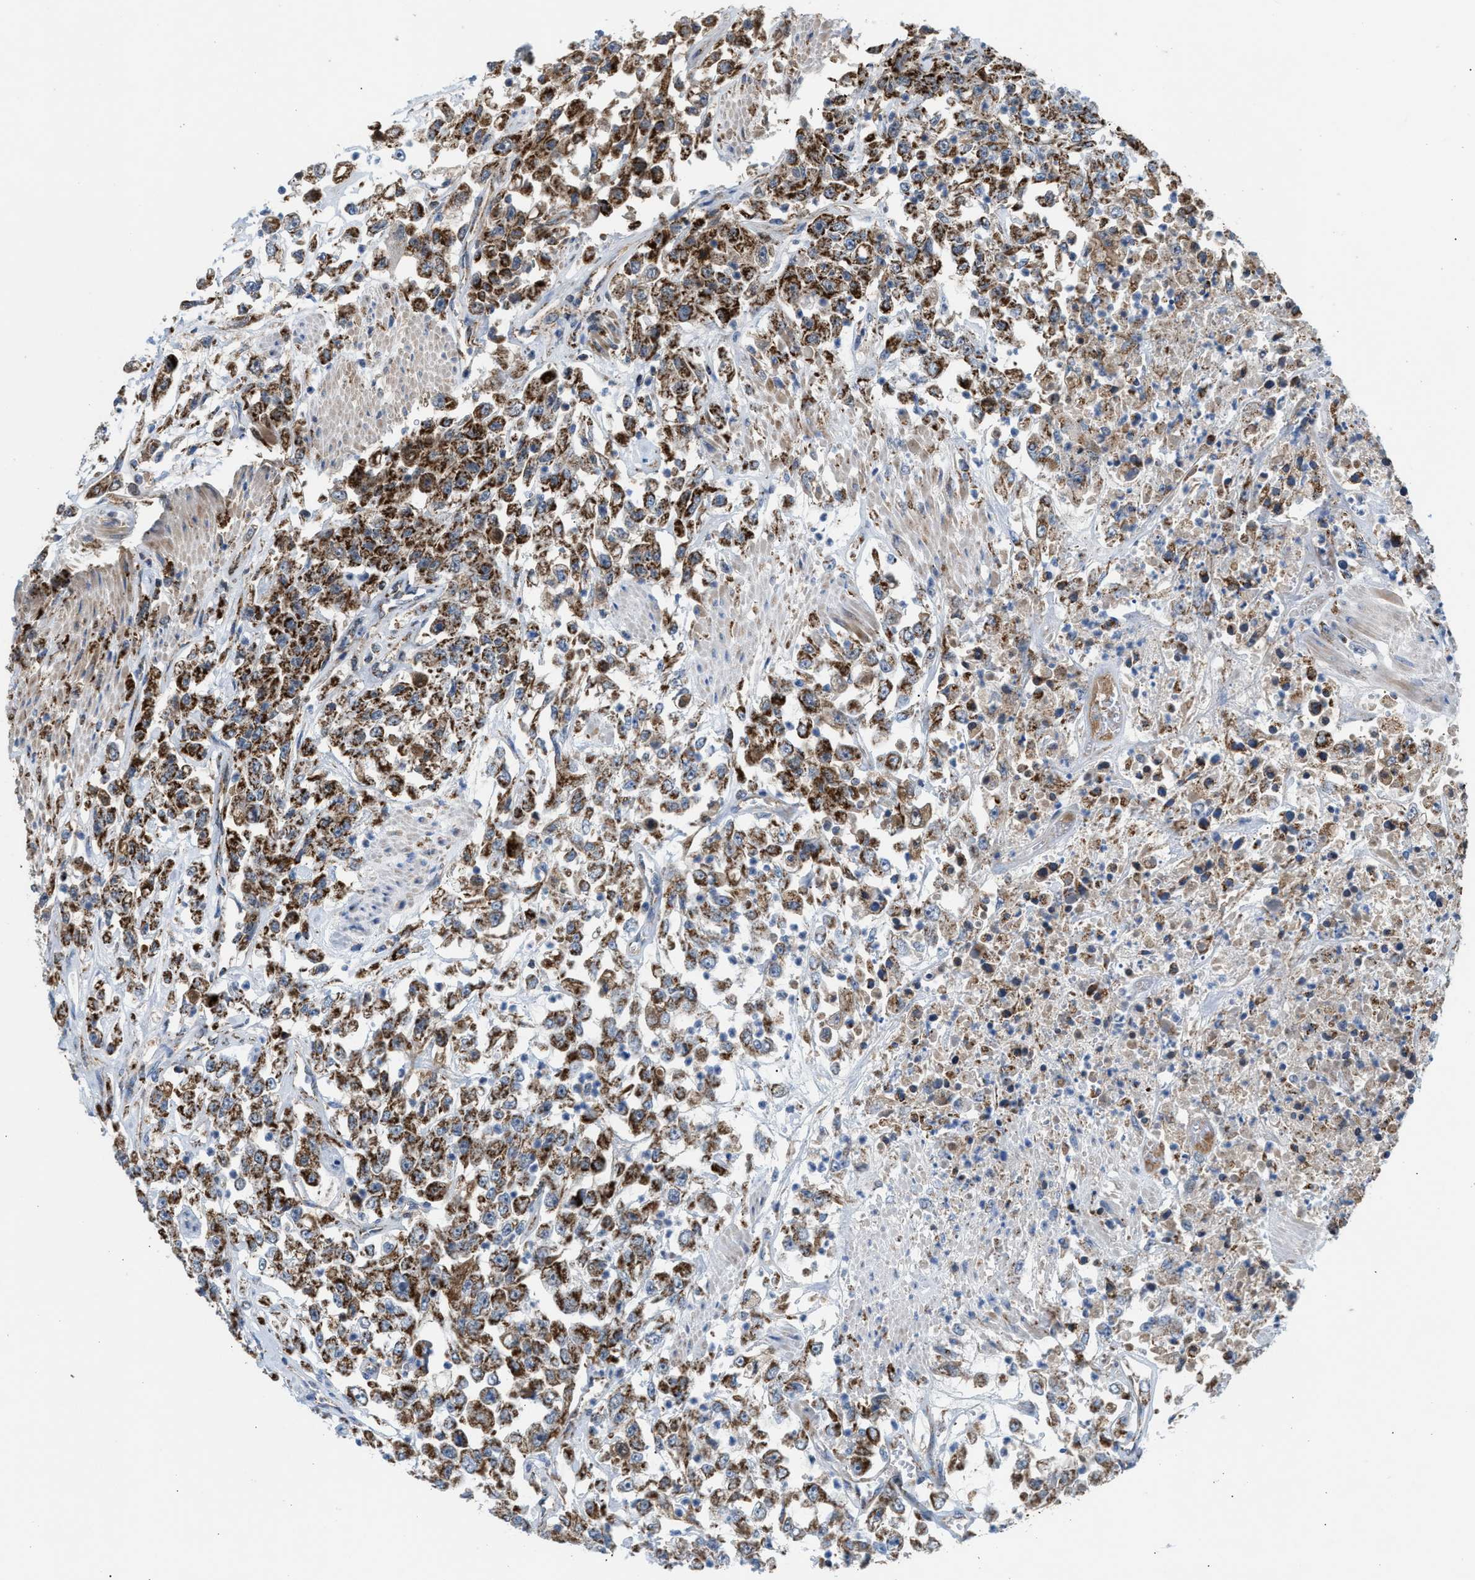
{"staining": {"intensity": "moderate", "quantity": ">75%", "location": "cytoplasmic/membranous"}, "tissue": "urothelial cancer", "cell_type": "Tumor cells", "image_type": "cancer", "snomed": [{"axis": "morphology", "description": "Urothelial carcinoma, High grade"}, {"axis": "topography", "description": "Urinary bladder"}], "caption": "This histopathology image demonstrates urothelial cancer stained with IHC to label a protein in brown. The cytoplasmic/membranous of tumor cells show moderate positivity for the protein. Nuclei are counter-stained blue.", "gene": "PMPCA", "patient": {"sex": "male", "age": 46}}